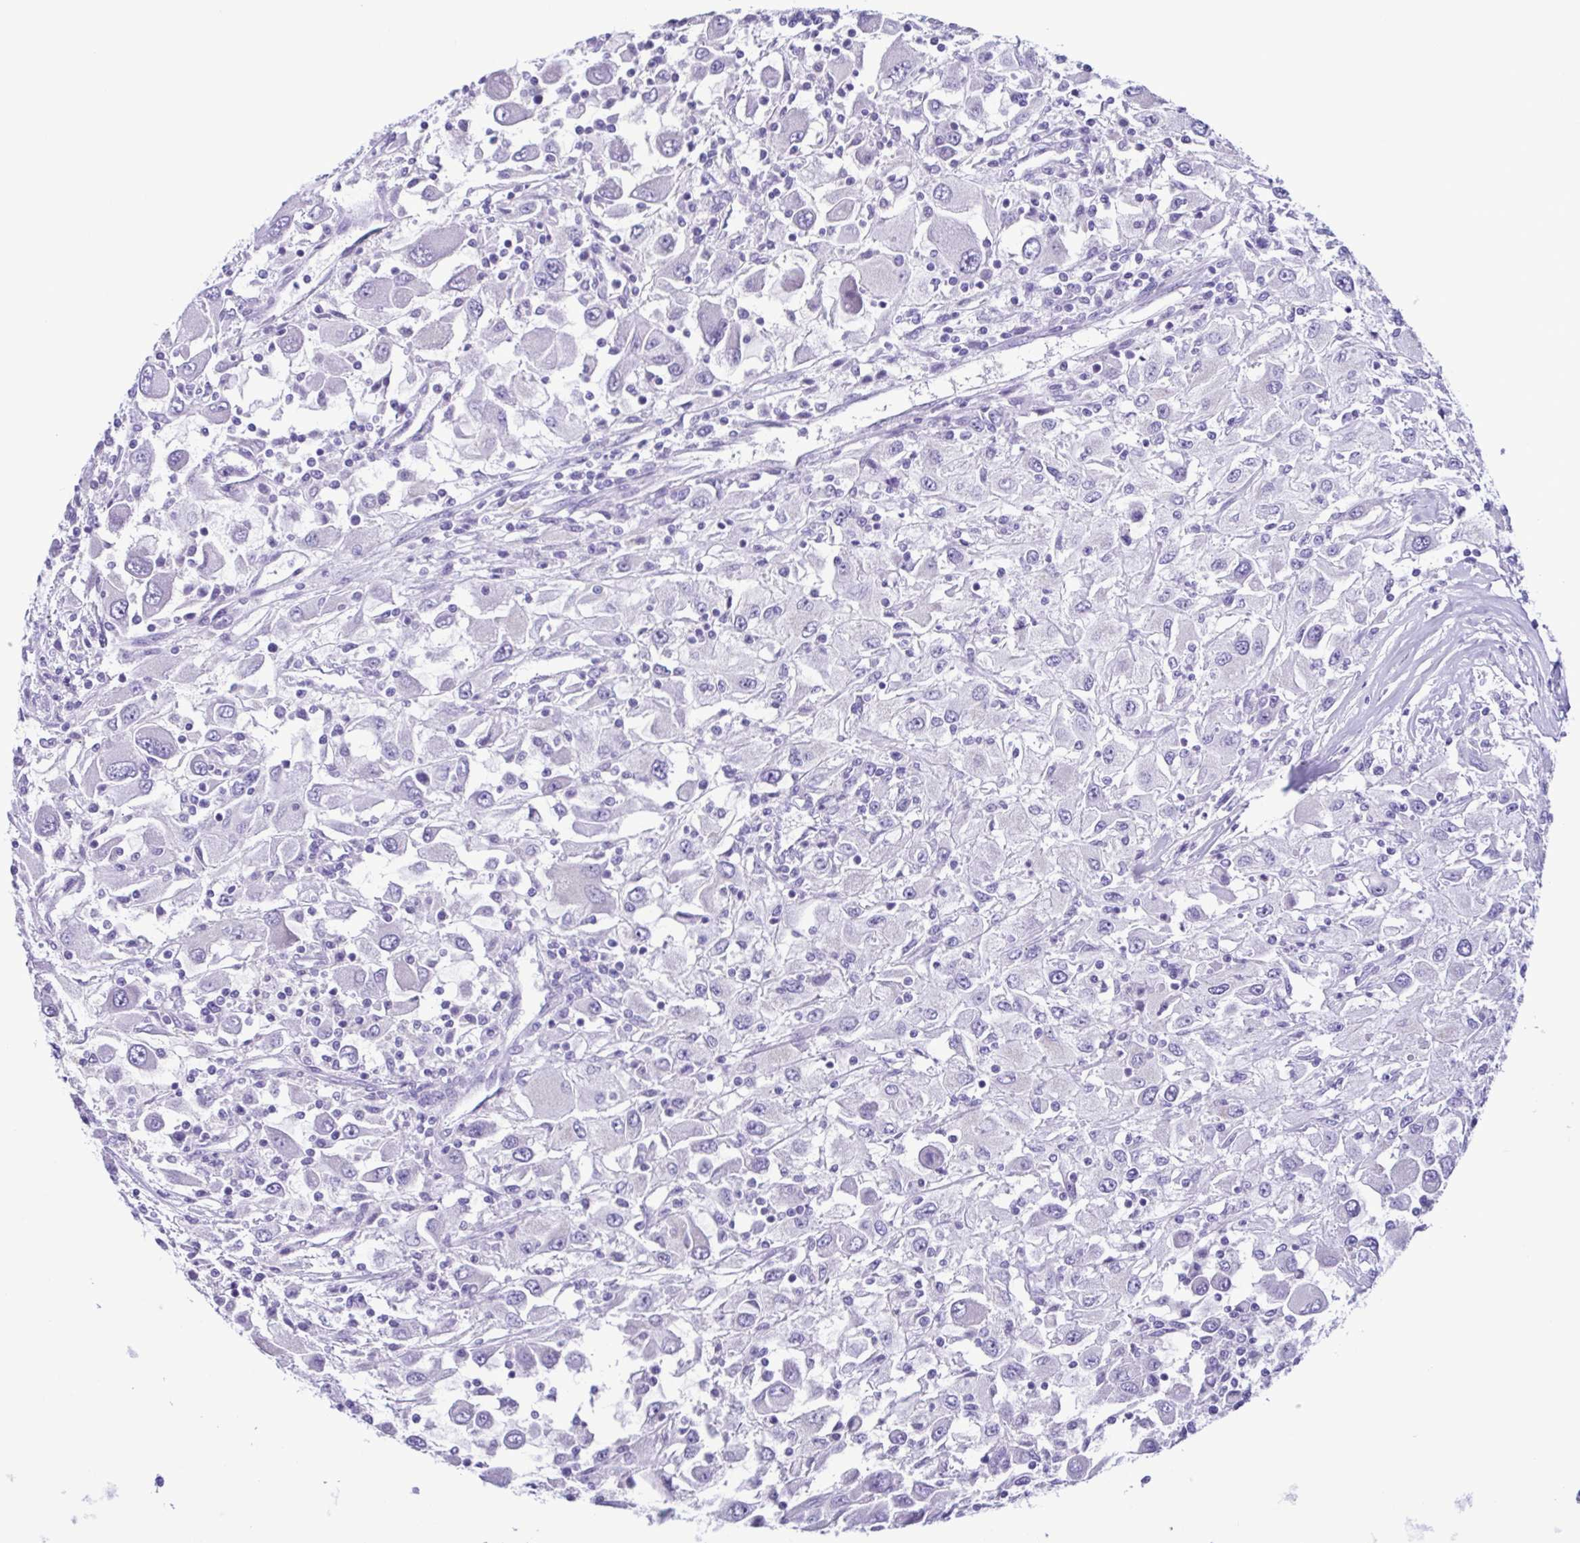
{"staining": {"intensity": "negative", "quantity": "none", "location": "none"}, "tissue": "renal cancer", "cell_type": "Tumor cells", "image_type": "cancer", "snomed": [{"axis": "morphology", "description": "Adenocarcinoma, NOS"}, {"axis": "topography", "description": "Kidney"}], "caption": "High magnification brightfield microscopy of renal cancer (adenocarcinoma) stained with DAB (3,3'-diaminobenzidine) (brown) and counterstained with hematoxylin (blue): tumor cells show no significant expression.", "gene": "SPATA16", "patient": {"sex": "female", "age": 67}}